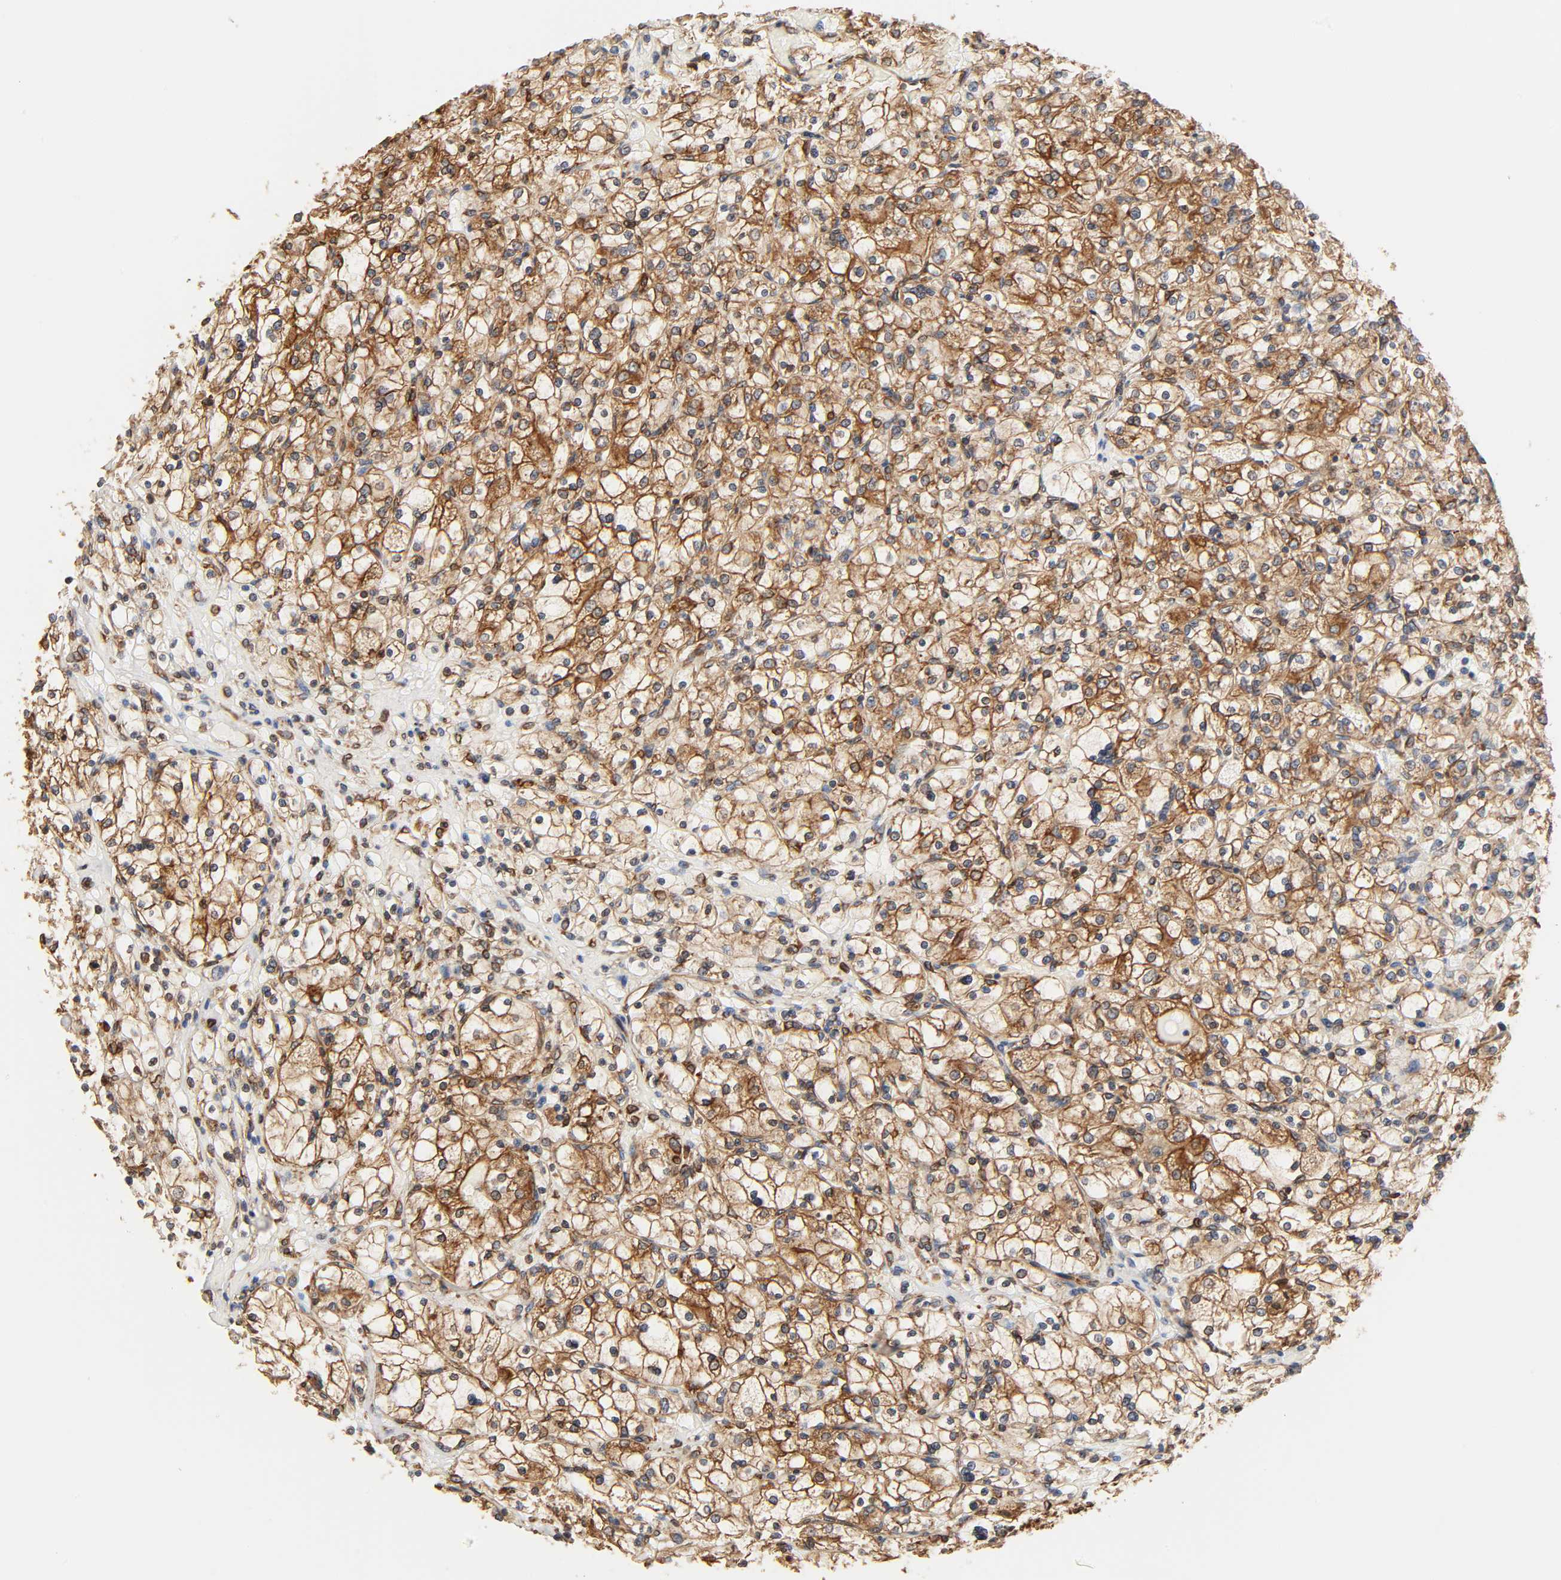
{"staining": {"intensity": "moderate", "quantity": ">75%", "location": "cytoplasmic/membranous"}, "tissue": "renal cancer", "cell_type": "Tumor cells", "image_type": "cancer", "snomed": [{"axis": "morphology", "description": "Adenocarcinoma, NOS"}, {"axis": "topography", "description": "Kidney"}], "caption": "Immunohistochemistry staining of renal adenocarcinoma, which shows medium levels of moderate cytoplasmic/membranous positivity in about >75% of tumor cells indicating moderate cytoplasmic/membranous protein expression. The staining was performed using DAB (brown) for protein detection and nuclei were counterstained in hematoxylin (blue).", "gene": "BCAP31", "patient": {"sex": "female", "age": 83}}